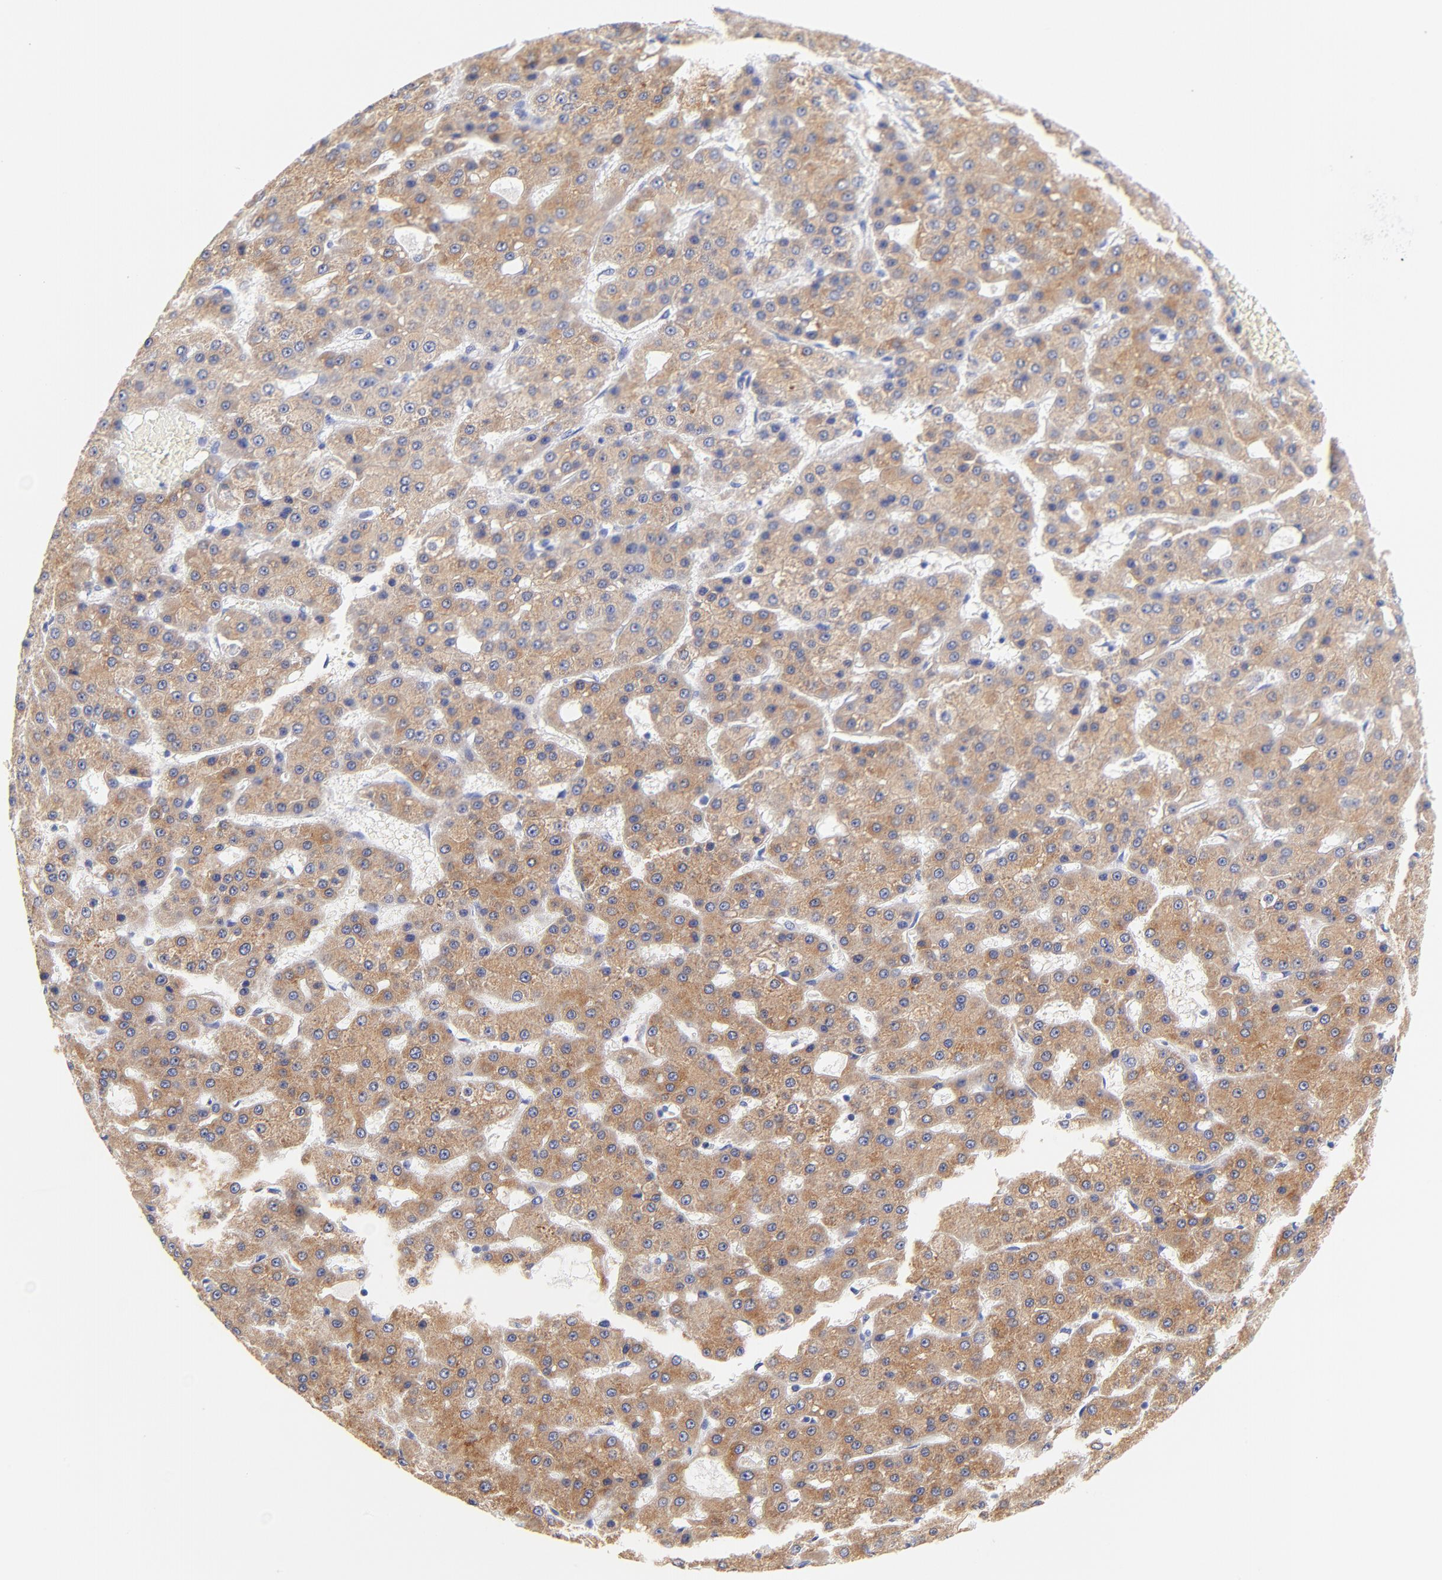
{"staining": {"intensity": "moderate", "quantity": ">75%", "location": "cytoplasmic/membranous"}, "tissue": "liver cancer", "cell_type": "Tumor cells", "image_type": "cancer", "snomed": [{"axis": "morphology", "description": "Carcinoma, Hepatocellular, NOS"}, {"axis": "topography", "description": "Liver"}], "caption": "This image displays immunohistochemistry (IHC) staining of human liver hepatocellular carcinoma, with medium moderate cytoplasmic/membranous staining in about >75% of tumor cells.", "gene": "EBP", "patient": {"sex": "male", "age": 47}}